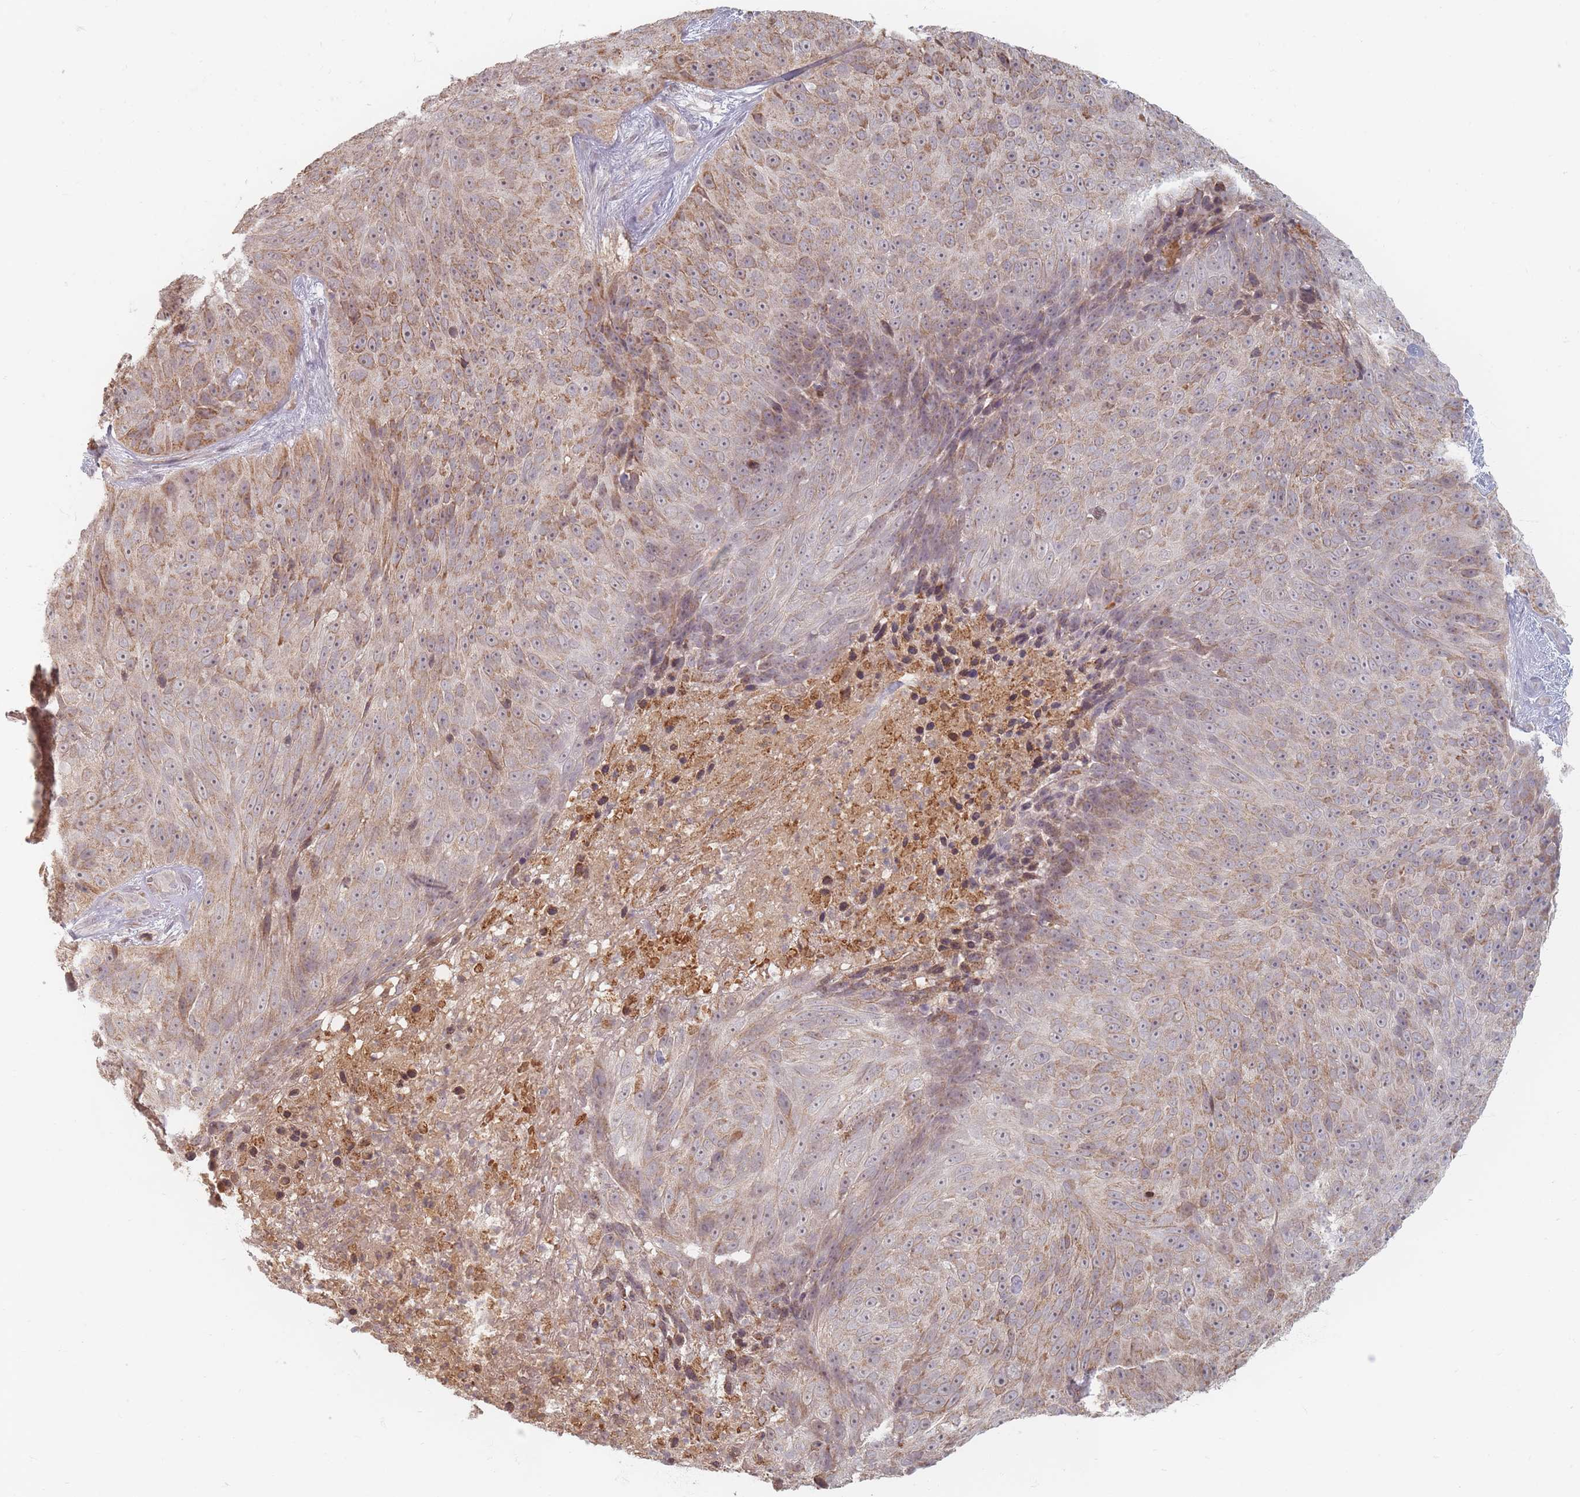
{"staining": {"intensity": "weak", "quantity": "25%-75%", "location": "cytoplasmic/membranous"}, "tissue": "skin cancer", "cell_type": "Tumor cells", "image_type": "cancer", "snomed": [{"axis": "morphology", "description": "Squamous cell carcinoma, NOS"}, {"axis": "topography", "description": "Skin"}], "caption": "This is an image of immunohistochemistry (IHC) staining of skin squamous cell carcinoma, which shows weak positivity in the cytoplasmic/membranous of tumor cells.", "gene": "OR2M4", "patient": {"sex": "female", "age": 87}}